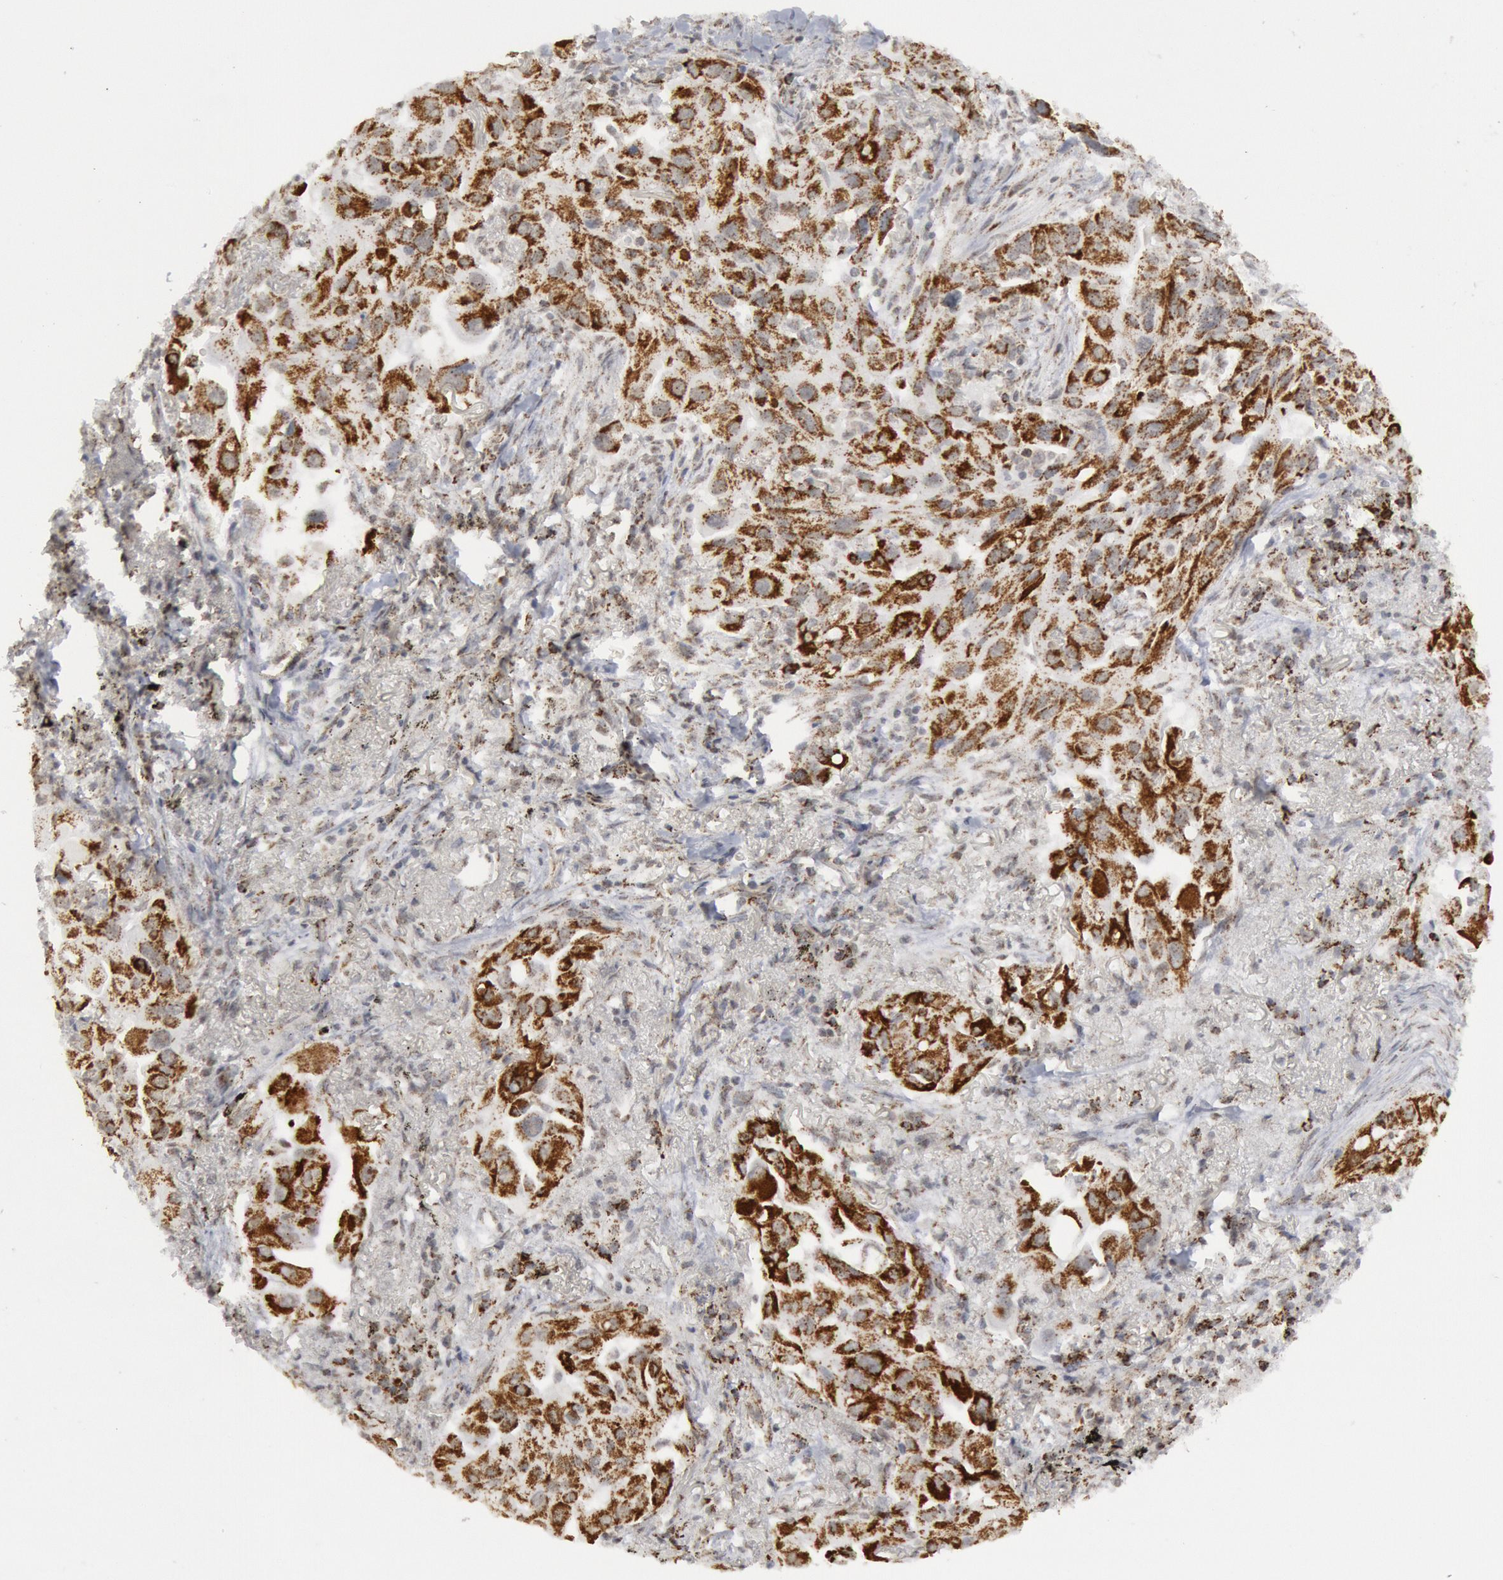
{"staining": {"intensity": "moderate", "quantity": ">75%", "location": "cytoplasmic/membranous"}, "tissue": "lung cancer", "cell_type": "Tumor cells", "image_type": "cancer", "snomed": [{"axis": "morphology", "description": "Adenocarcinoma, NOS"}, {"axis": "topography", "description": "Lung"}], "caption": "Approximately >75% of tumor cells in human lung adenocarcinoma demonstrate moderate cytoplasmic/membranous protein positivity as visualized by brown immunohistochemical staining.", "gene": "CASP9", "patient": {"sex": "male", "age": 68}}